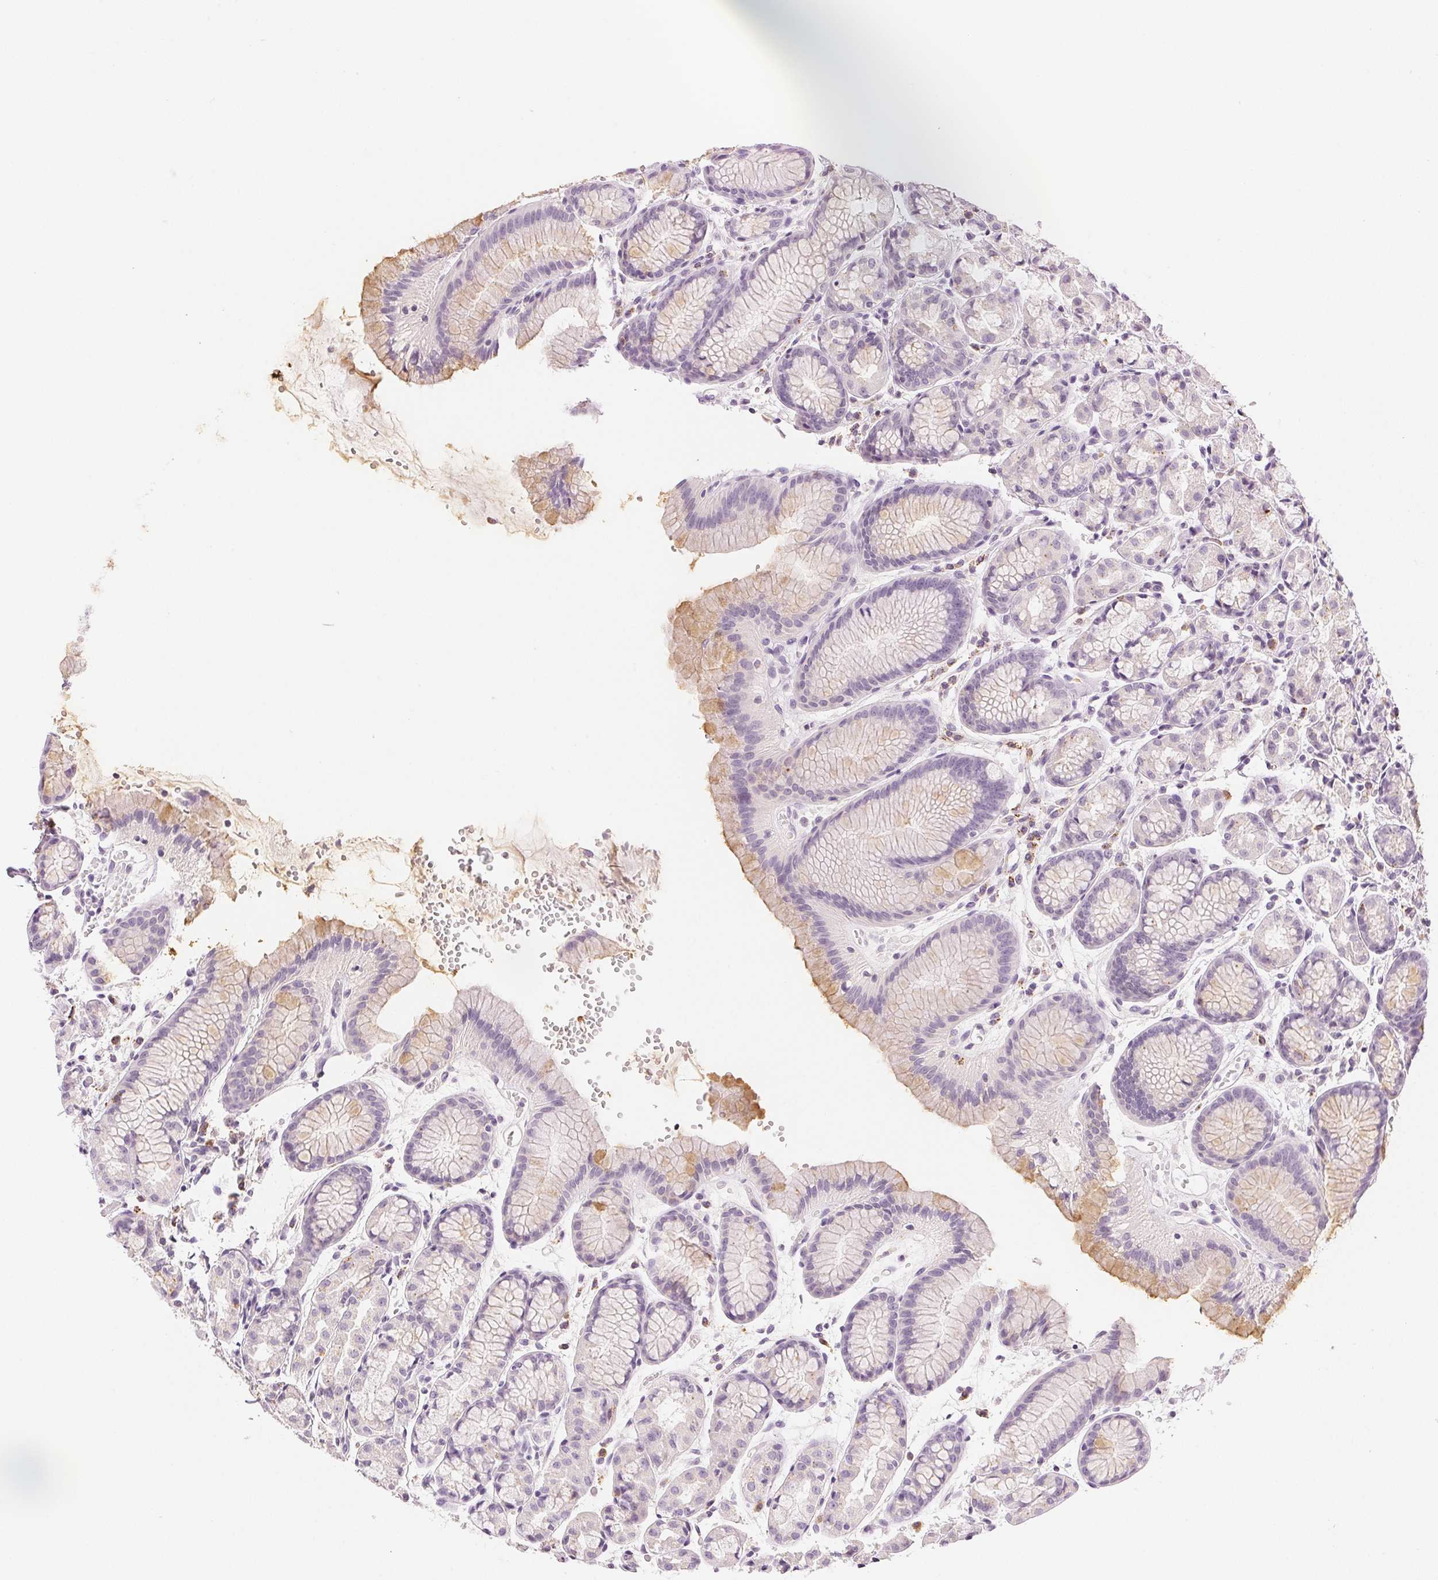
{"staining": {"intensity": "moderate", "quantity": "<25%", "location": "cytoplasmic/membranous"}, "tissue": "stomach", "cell_type": "Glandular cells", "image_type": "normal", "snomed": [{"axis": "morphology", "description": "Normal tissue, NOS"}, {"axis": "topography", "description": "Stomach, upper"}], "caption": "This histopathology image exhibits immunohistochemistry (IHC) staining of benign human stomach, with low moderate cytoplasmic/membranous staining in about <25% of glandular cells.", "gene": "SLC5A2", "patient": {"sex": "male", "age": 47}}